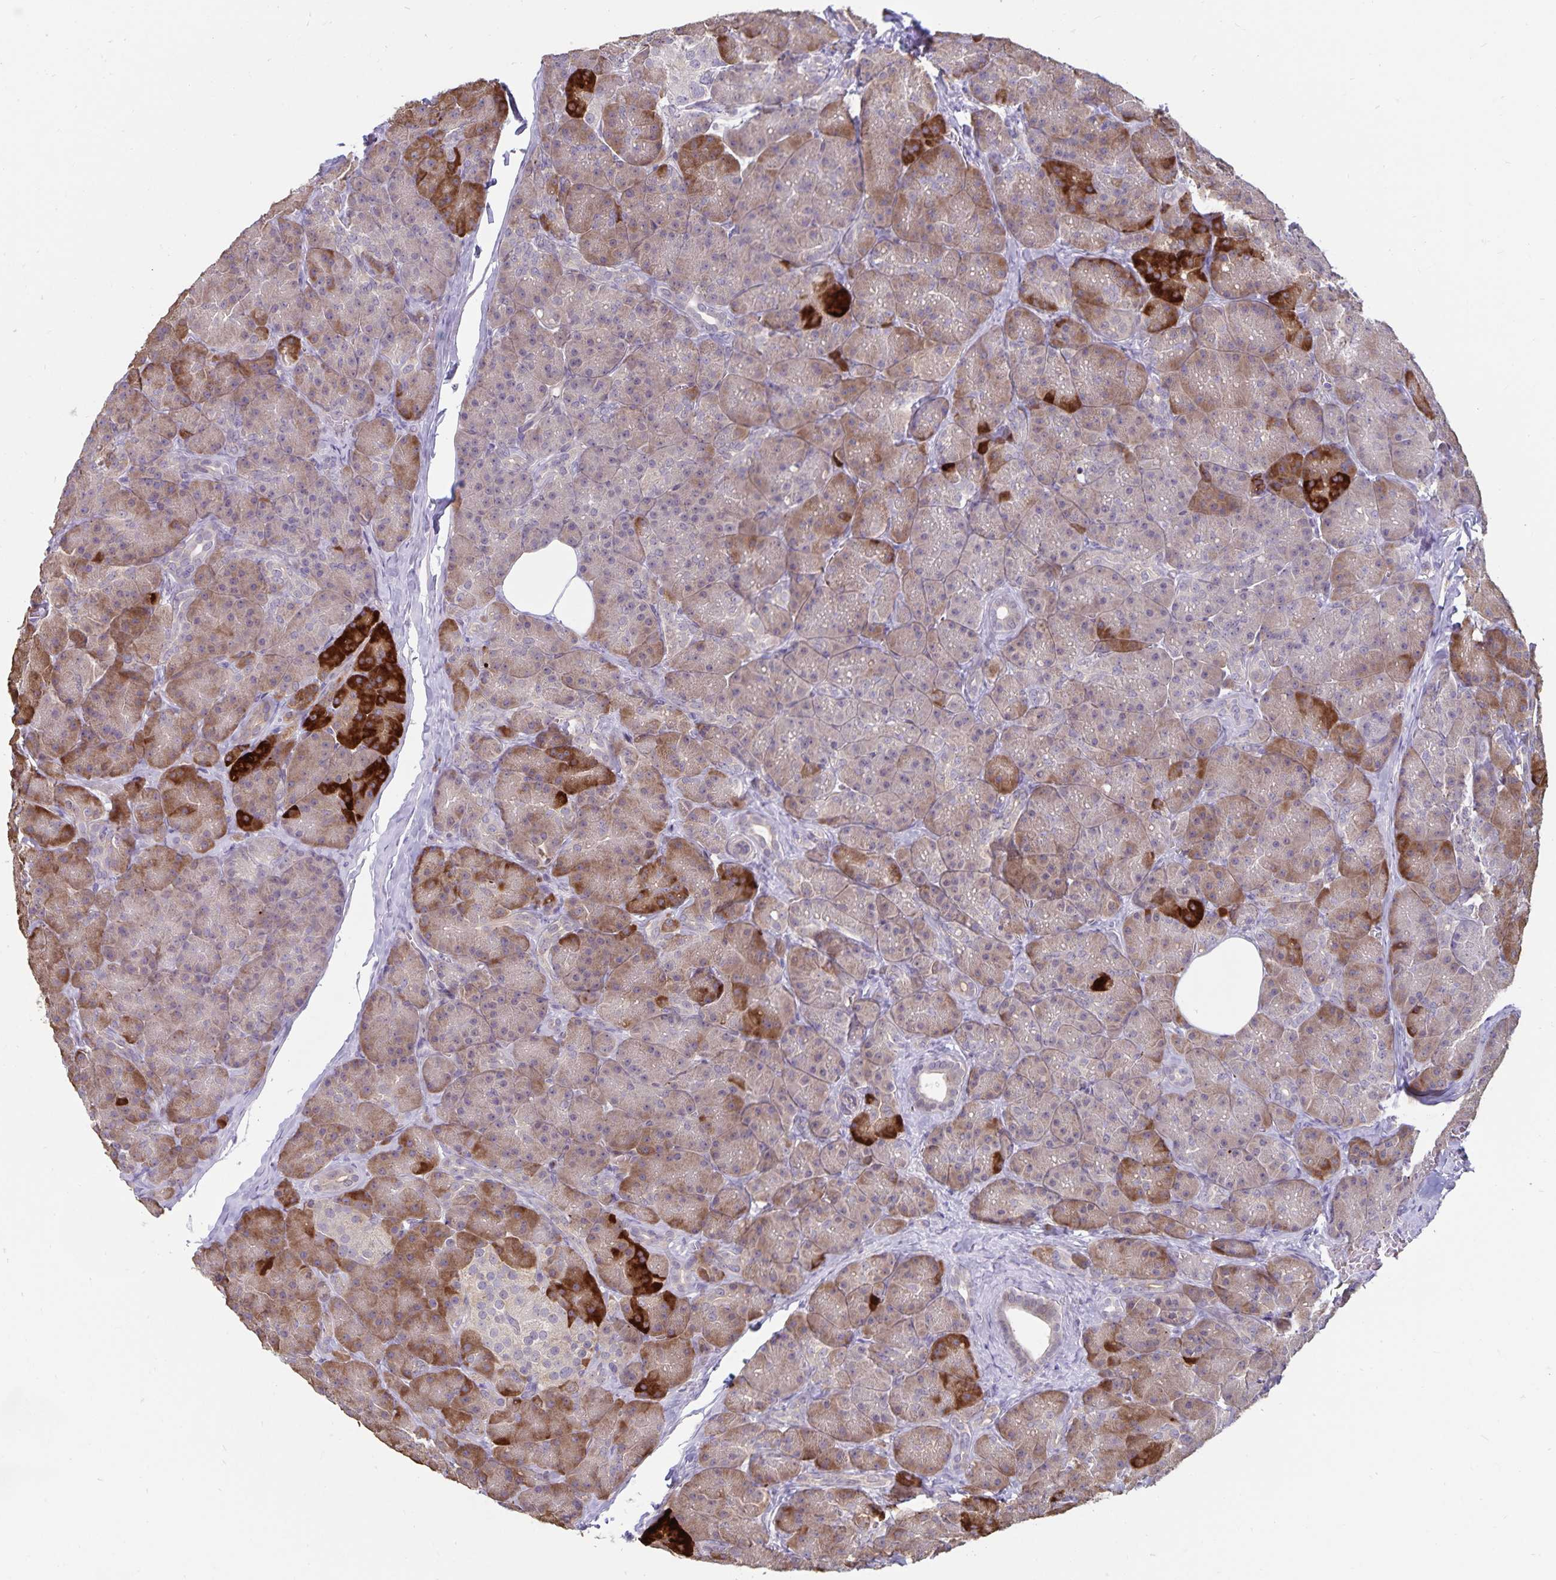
{"staining": {"intensity": "strong", "quantity": "25%-75%", "location": "cytoplasmic/membranous"}, "tissue": "pancreas", "cell_type": "Exocrine glandular cells", "image_type": "normal", "snomed": [{"axis": "morphology", "description": "Normal tissue, NOS"}, {"axis": "topography", "description": "Pancreas"}], "caption": "Pancreas was stained to show a protein in brown. There is high levels of strong cytoplasmic/membranous staining in about 25%-75% of exocrine glandular cells. (DAB IHC, brown staining for protein, blue staining for nuclei).", "gene": "CDKN2B", "patient": {"sex": "male", "age": 57}}